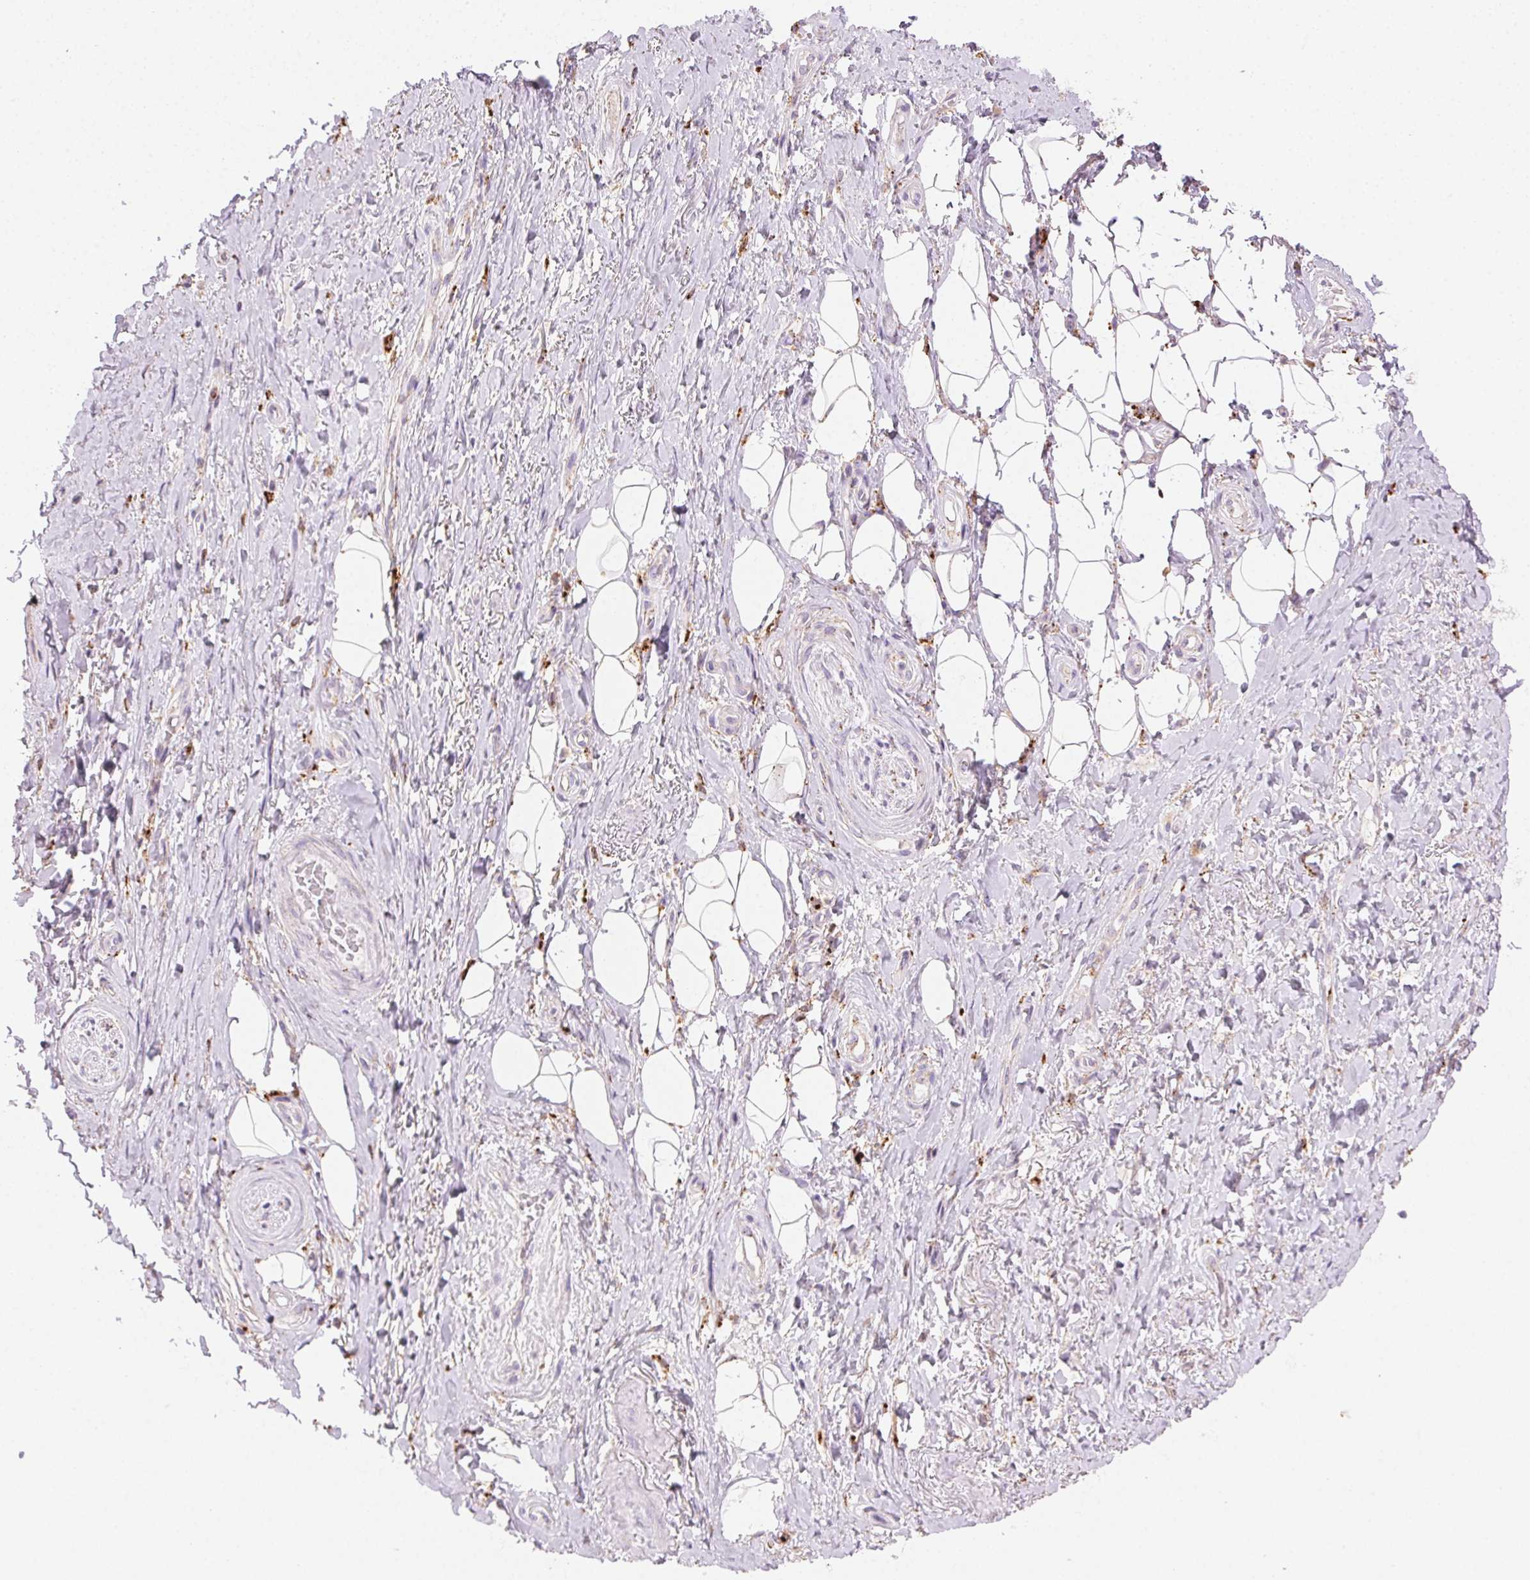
{"staining": {"intensity": "weak", "quantity": "25%-75%", "location": "cytoplasmic/membranous"}, "tissue": "adipose tissue", "cell_type": "Adipocytes", "image_type": "normal", "snomed": [{"axis": "morphology", "description": "Normal tissue, NOS"}, {"axis": "topography", "description": "Anal"}, {"axis": "topography", "description": "Peripheral nerve tissue"}], "caption": "A histopathology image of adipose tissue stained for a protein displays weak cytoplasmic/membranous brown staining in adipocytes. (DAB IHC with brightfield microscopy, high magnification).", "gene": "SCPEP1", "patient": {"sex": "male", "age": 53}}